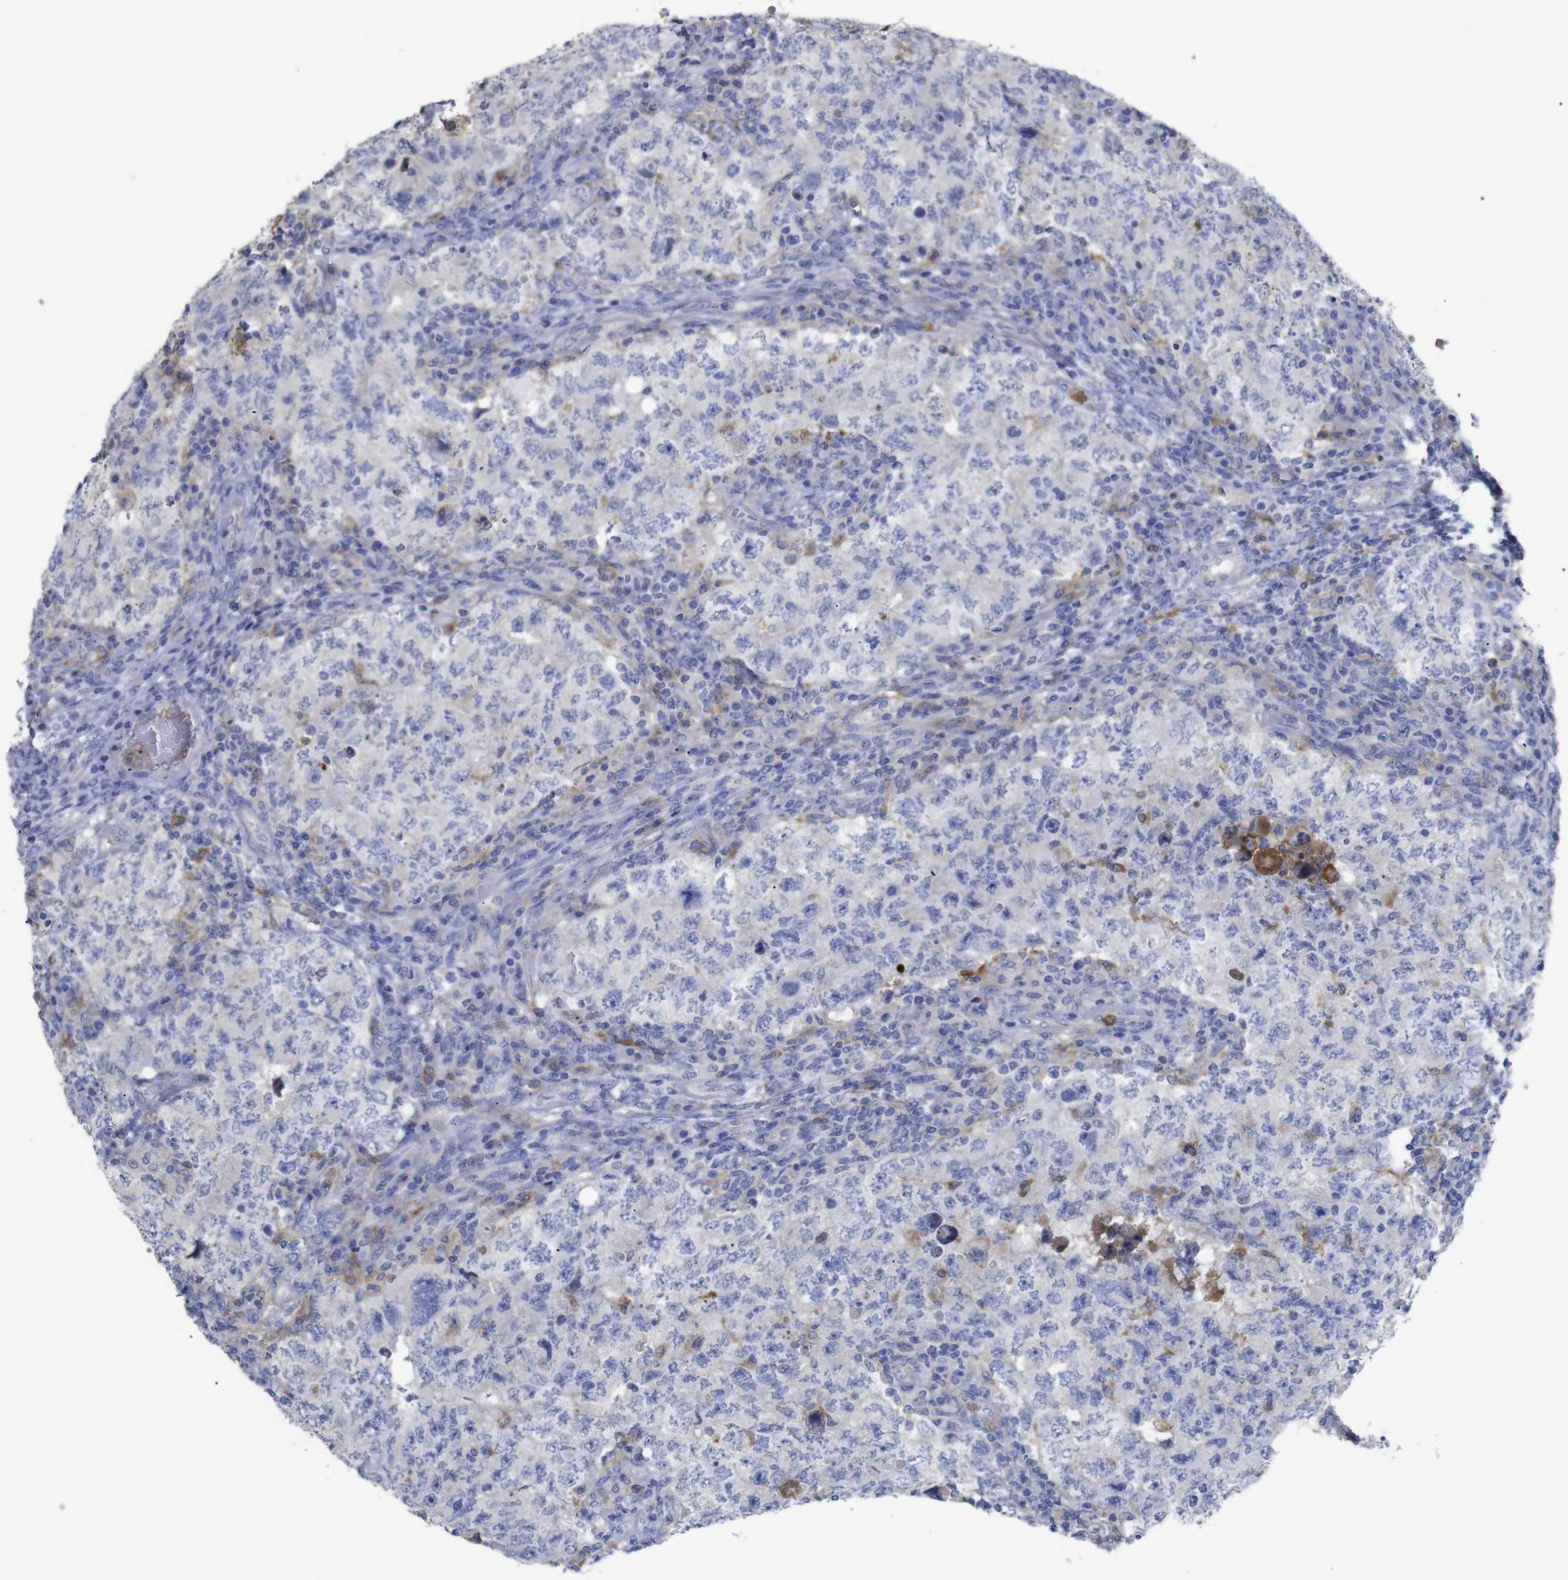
{"staining": {"intensity": "negative", "quantity": "none", "location": "none"}, "tissue": "testis cancer", "cell_type": "Tumor cells", "image_type": "cancer", "snomed": [{"axis": "morphology", "description": "Carcinoma, Embryonal, NOS"}, {"axis": "topography", "description": "Testis"}], "caption": "Immunohistochemistry (IHC) photomicrograph of human testis cancer stained for a protein (brown), which shows no staining in tumor cells.", "gene": "C5AR1", "patient": {"sex": "male", "age": 26}}